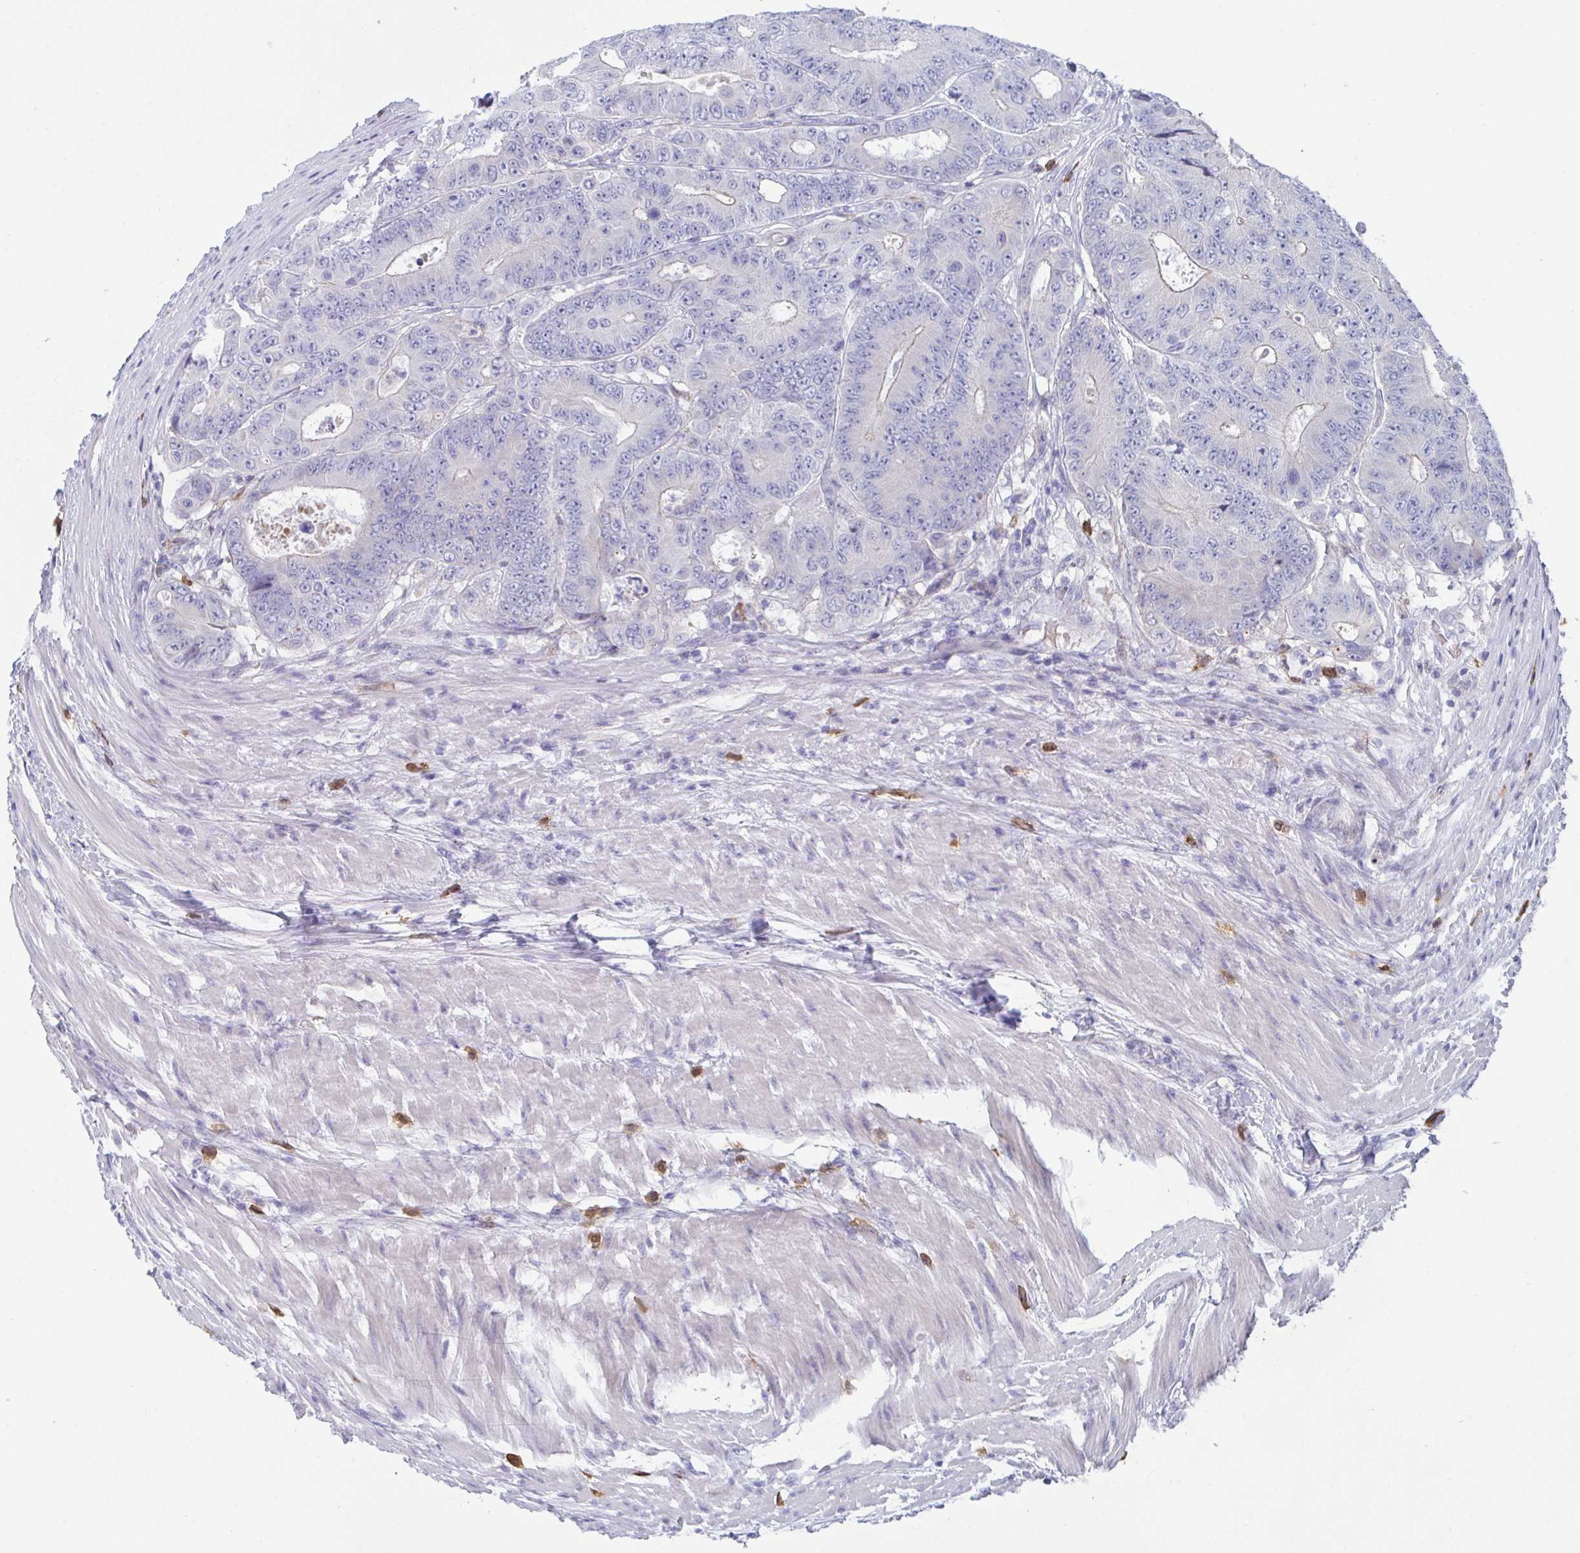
{"staining": {"intensity": "negative", "quantity": "none", "location": "none"}, "tissue": "colorectal cancer", "cell_type": "Tumor cells", "image_type": "cancer", "snomed": [{"axis": "morphology", "description": "Adenocarcinoma, NOS"}, {"axis": "topography", "description": "Colon"}], "caption": "There is no significant positivity in tumor cells of colorectal adenocarcinoma. (Brightfield microscopy of DAB (3,3'-diaminobenzidine) IHC at high magnification).", "gene": "TAS2R38", "patient": {"sex": "female", "age": 48}}